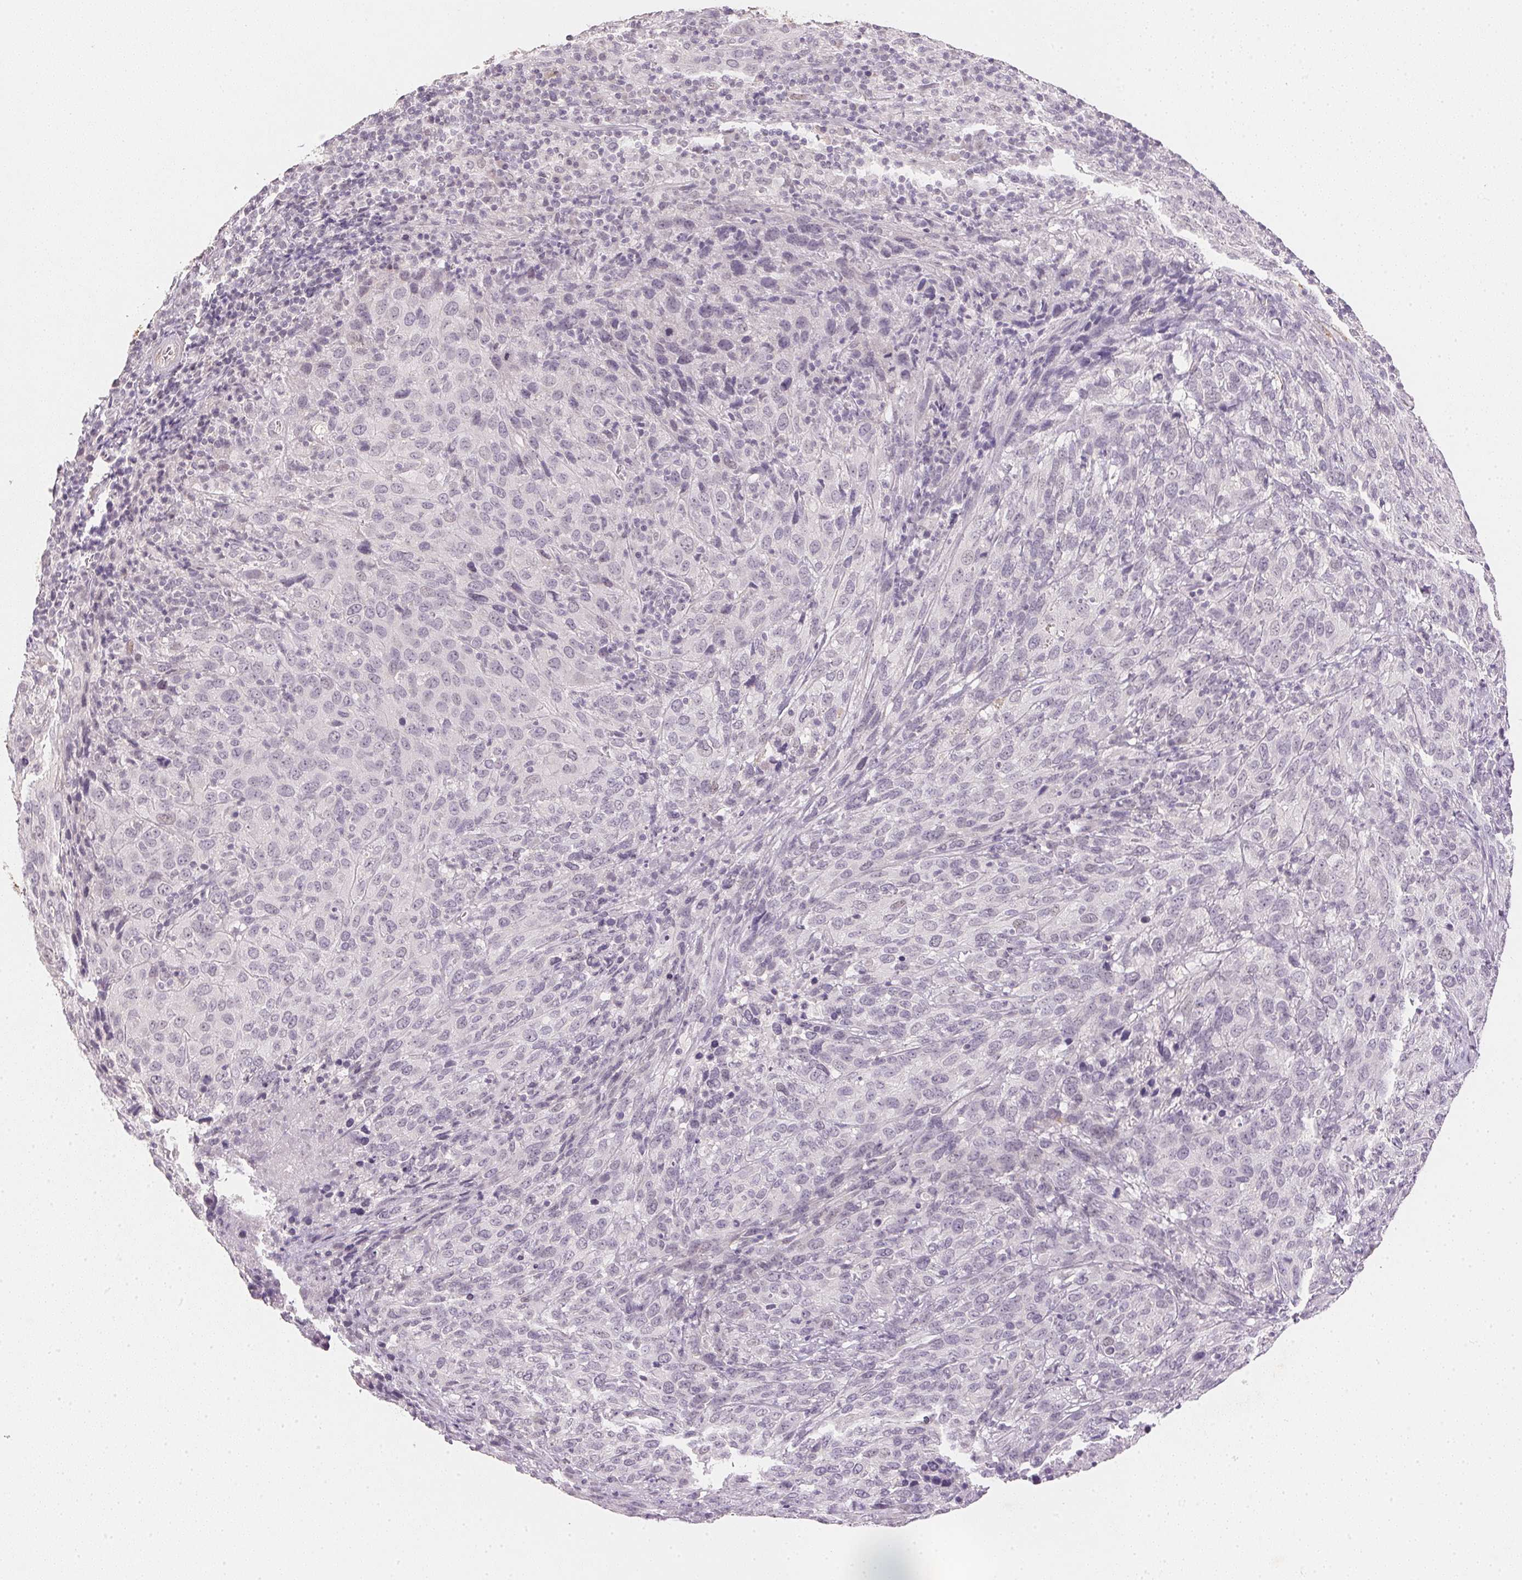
{"staining": {"intensity": "negative", "quantity": "none", "location": "none"}, "tissue": "cervical cancer", "cell_type": "Tumor cells", "image_type": "cancer", "snomed": [{"axis": "morphology", "description": "Squamous cell carcinoma, NOS"}, {"axis": "topography", "description": "Cervix"}], "caption": "IHC micrograph of cervical cancer stained for a protein (brown), which demonstrates no expression in tumor cells. (DAB immunohistochemistry (IHC), high magnification).", "gene": "SMTN", "patient": {"sex": "female", "age": 51}}